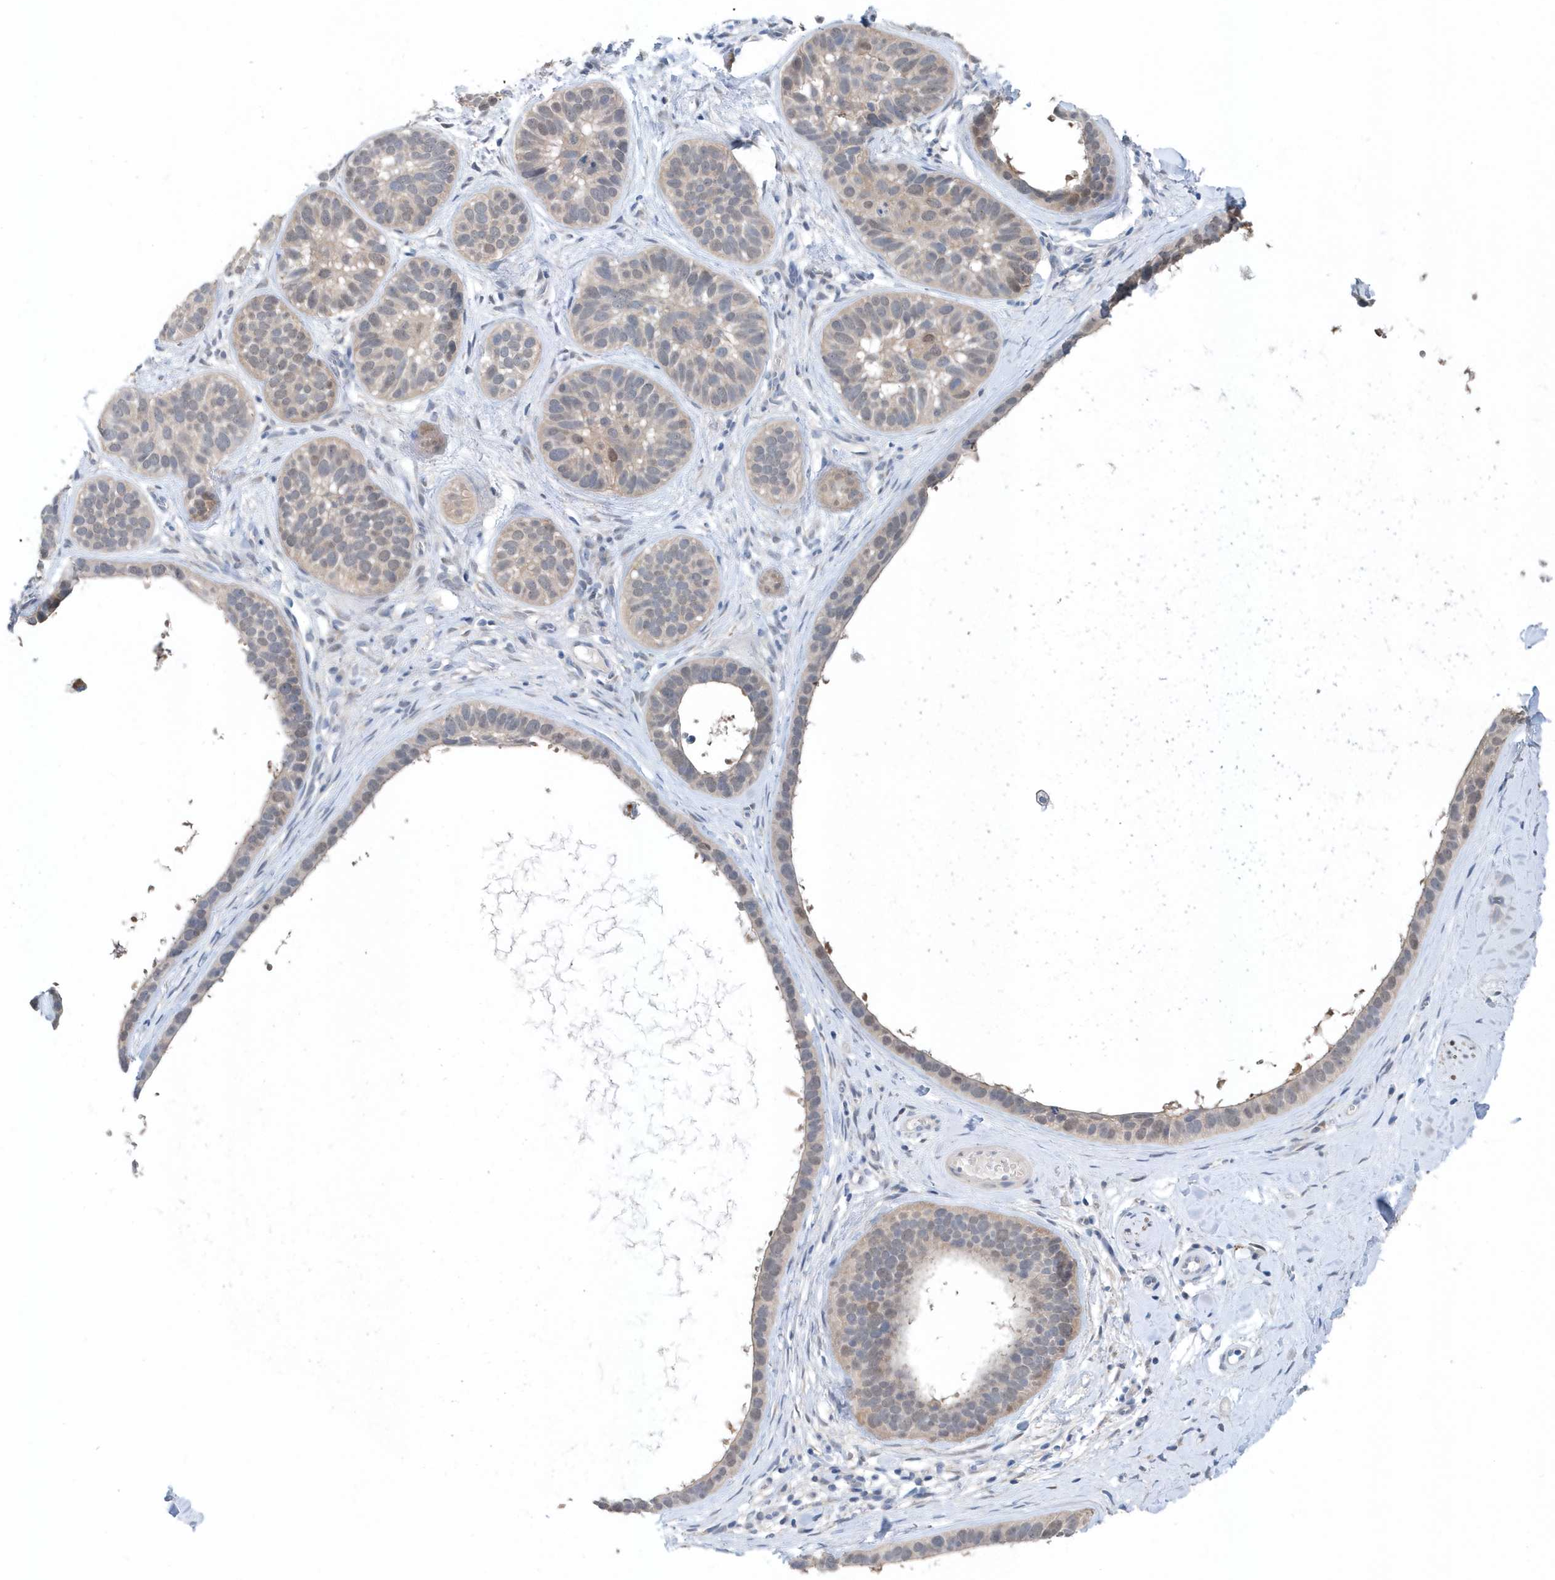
{"staining": {"intensity": "weak", "quantity": "25%-75%", "location": "nuclear"}, "tissue": "skin cancer", "cell_type": "Tumor cells", "image_type": "cancer", "snomed": [{"axis": "morphology", "description": "Basal cell carcinoma"}, {"axis": "topography", "description": "Skin"}], "caption": "About 25%-75% of tumor cells in human skin basal cell carcinoma display weak nuclear protein staining as visualized by brown immunohistochemical staining.", "gene": "PFN2", "patient": {"sex": "male", "age": 62}}